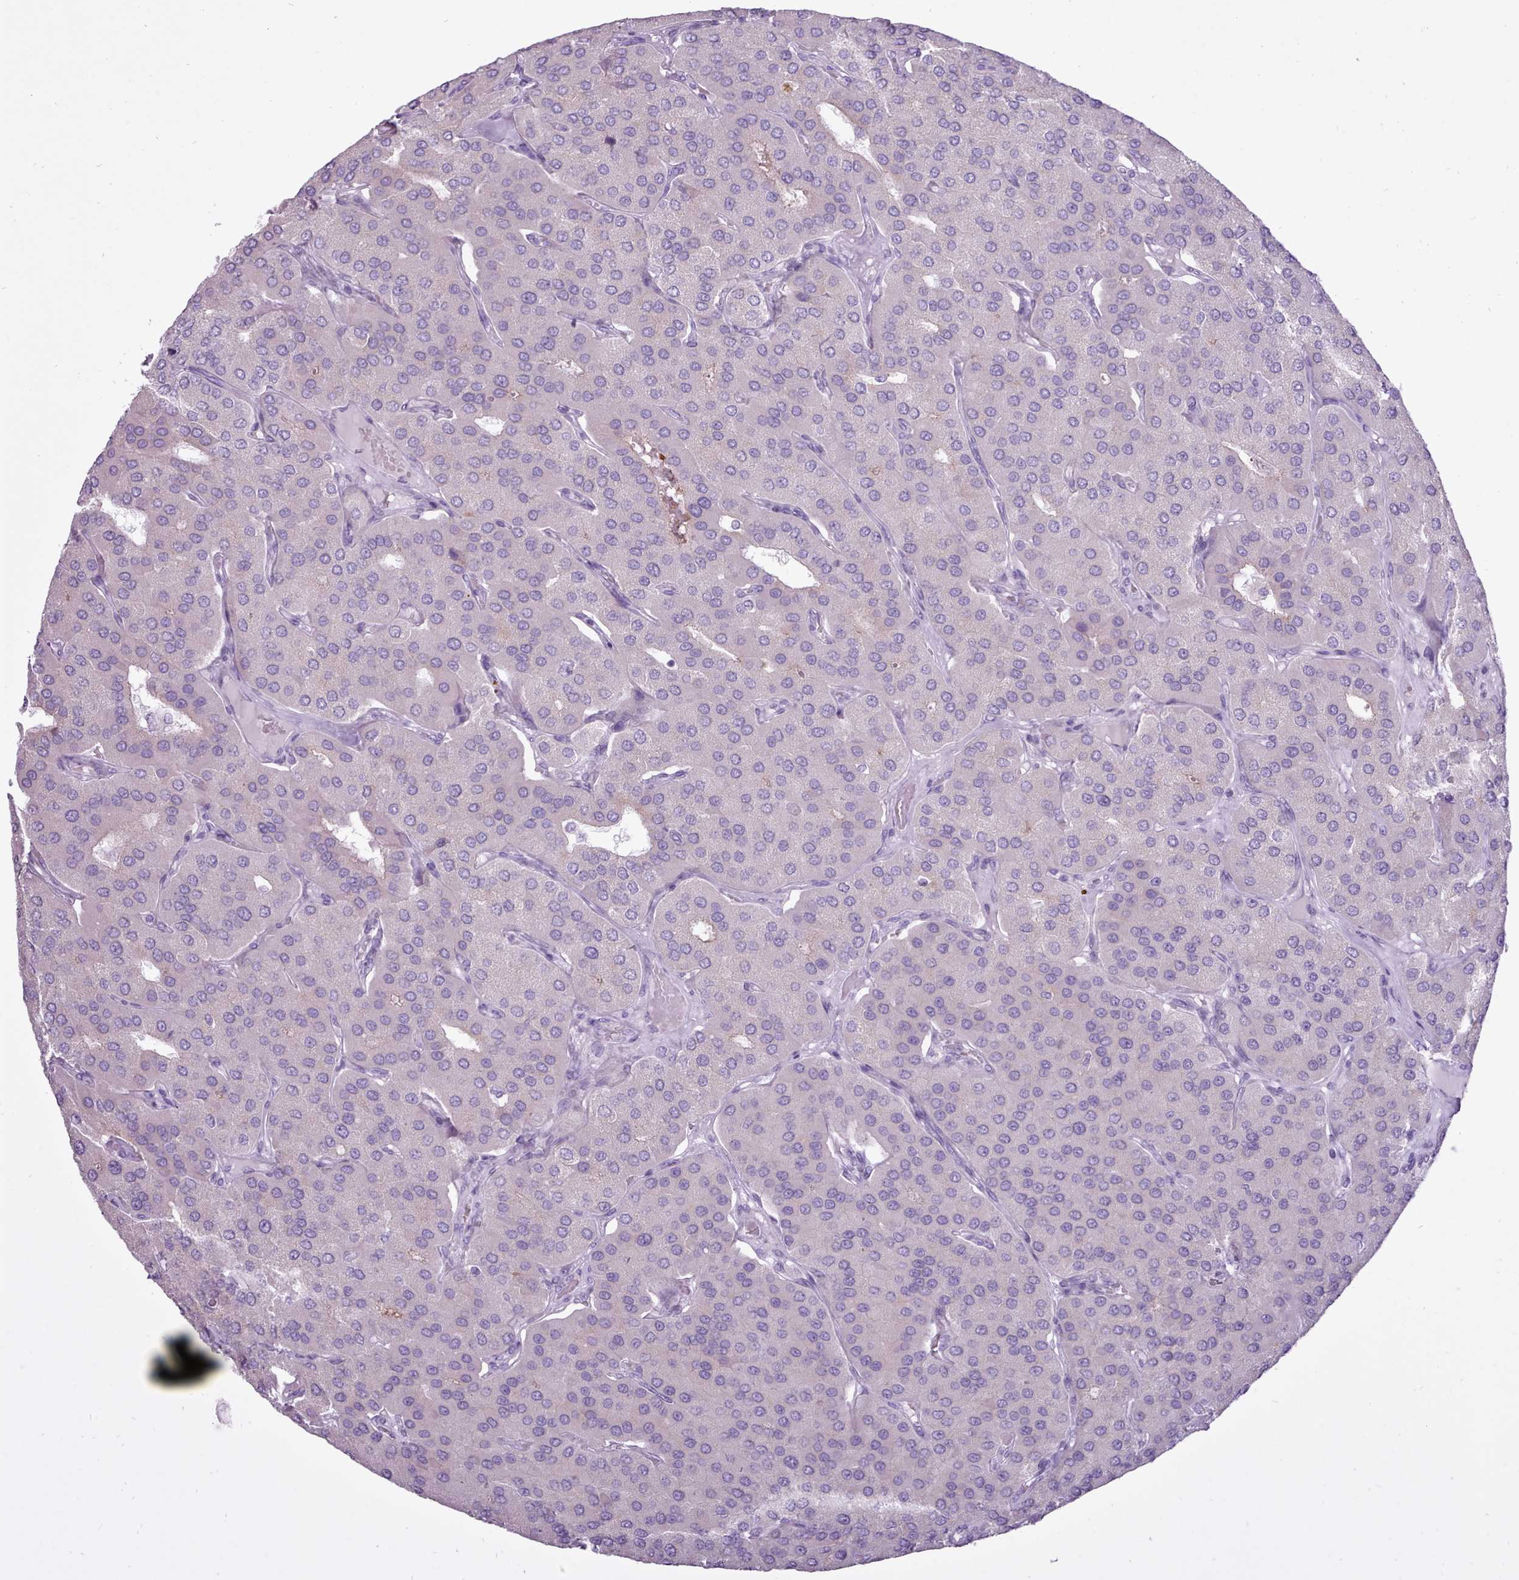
{"staining": {"intensity": "negative", "quantity": "none", "location": "none"}, "tissue": "parathyroid gland", "cell_type": "Glandular cells", "image_type": "normal", "snomed": [{"axis": "morphology", "description": "Normal tissue, NOS"}, {"axis": "morphology", "description": "Adenoma, NOS"}, {"axis": "topography", "description": "Parathyroid gland"}], "caption": "There is no significant positivity in glandular cells of parathyroid gland. (IHC, brightfield microscopy, high magnification).", "gene": "BDKRB2", "patient": {"sex": "female", "age": 86}}